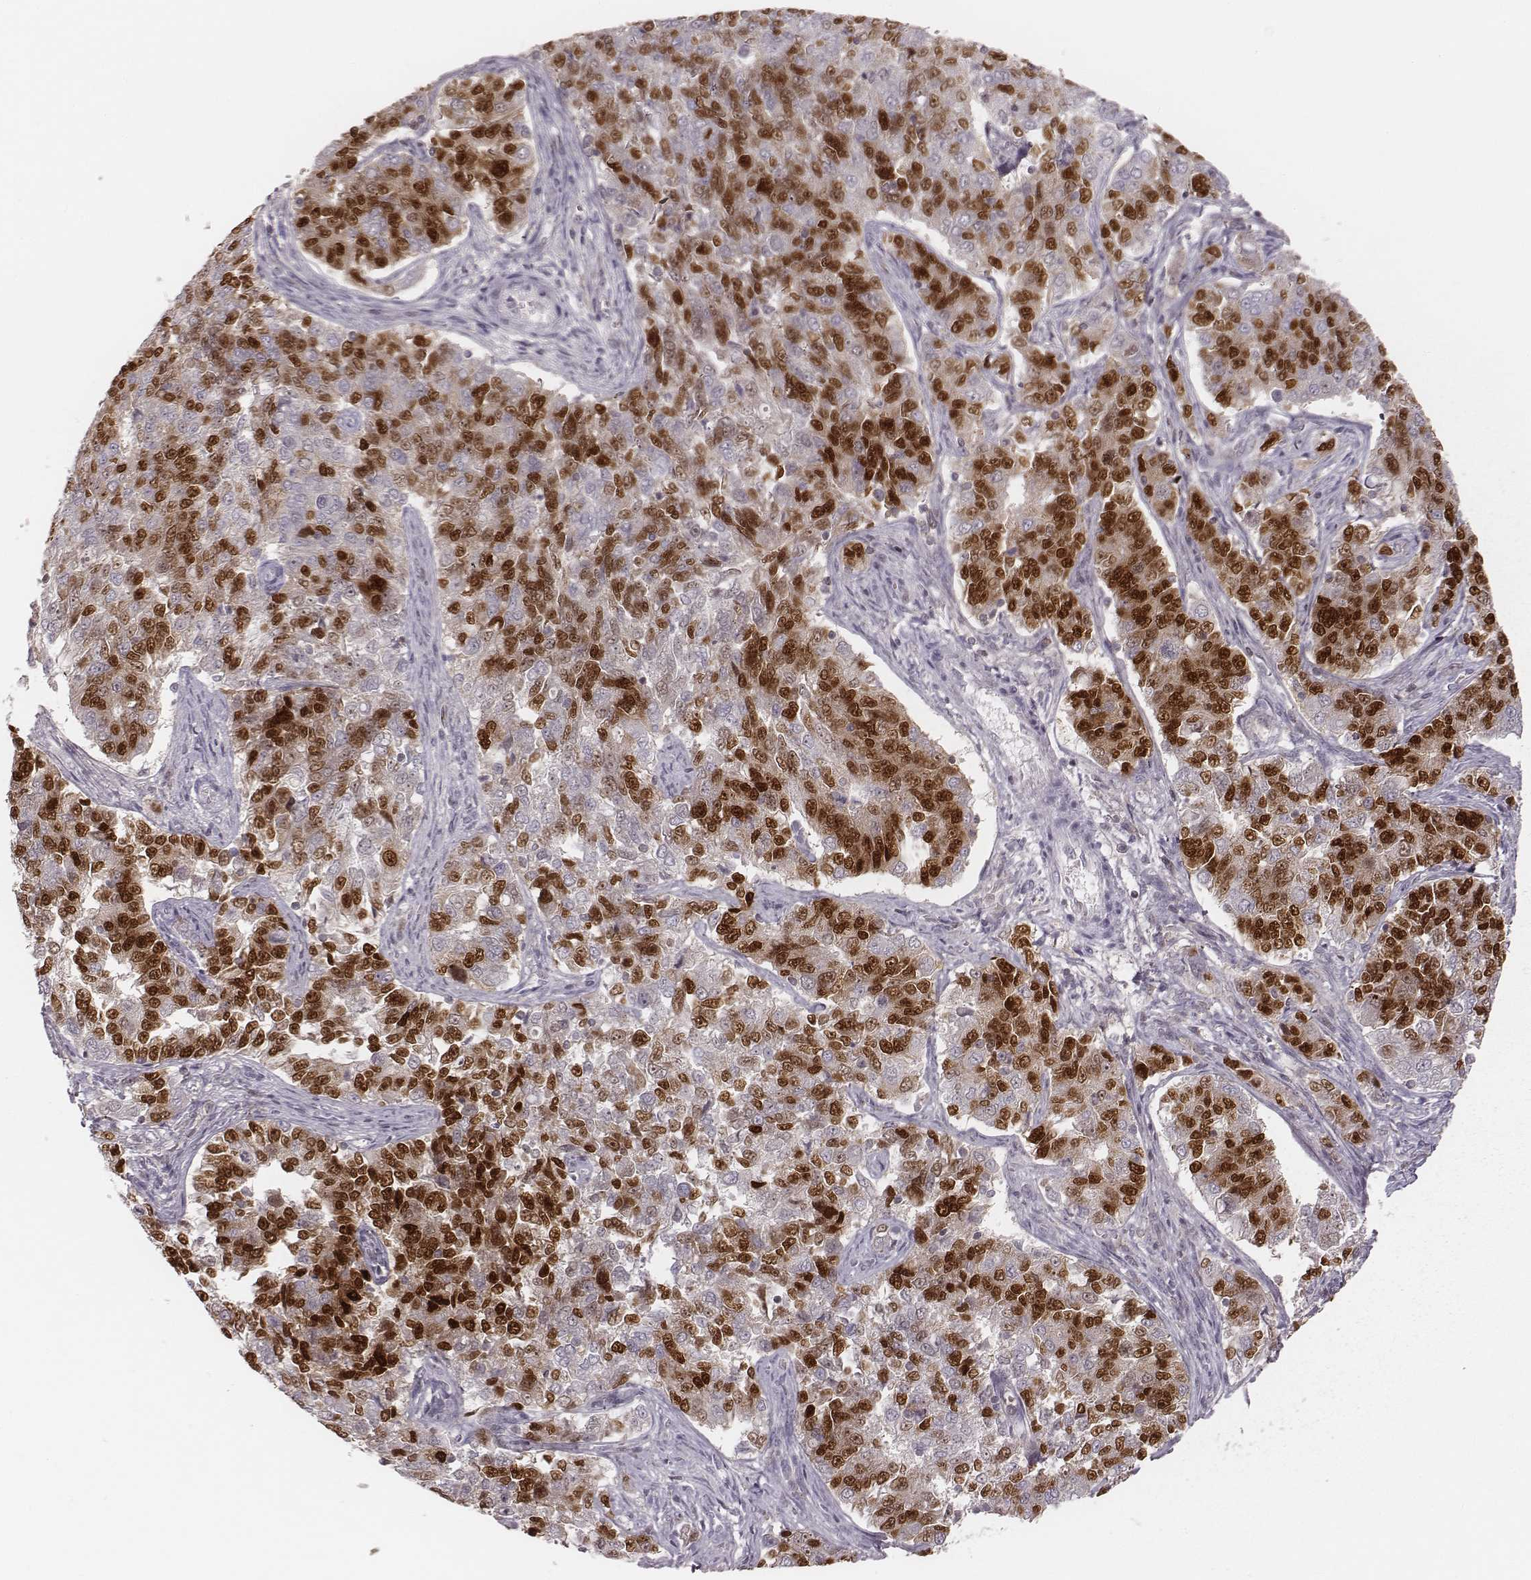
{"staining": {"intensity": "strong", "quantity": ">75%", "location": "nuclear"}, "tissue": "endometrial cancer", "cell_type": "Tumor cells", "image_type": "cancer", "snomed": [{"axis": "morphology", "description": "Adenocarcinoma, NOS"}, {"axis": "topography", "description": "Endometrium"}], "caption": "This histopathology image displays immunohistochemistry staining of human adenocarcinoma (endometrial), with high strong nuclear positivity in approximately >75% of tumor cells.", "gene": "MSX1", "patient": {"sex": "female", "age": 43}}